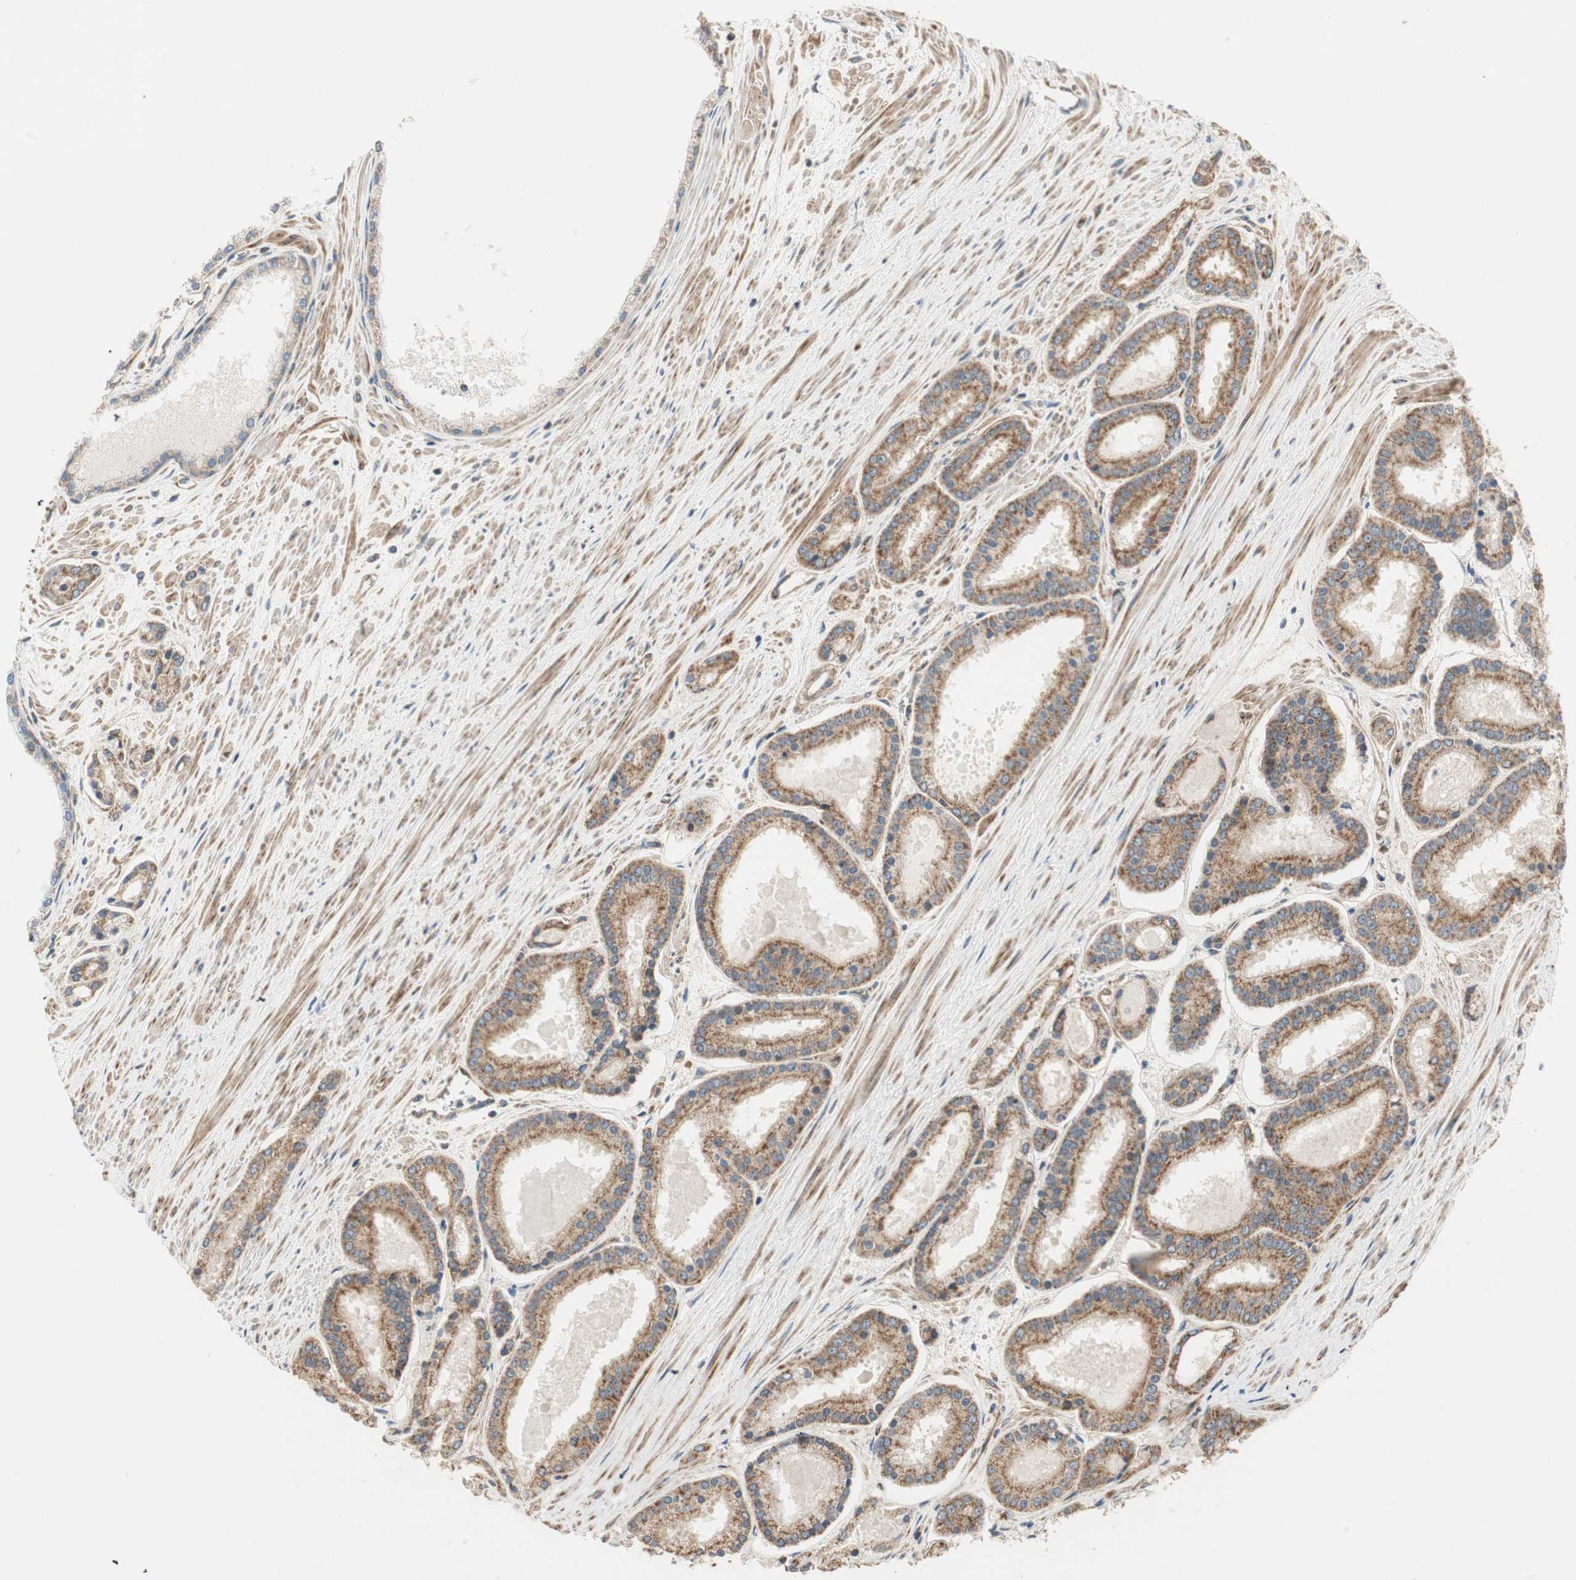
{"staining": {"intensity": "moderate", "quantity": ">75%", "location": "cytoplasmic/membranous"}, "tissue": "prostate cancer", "cell_type": "Tumor cells", "image_type": "cancer", "snomed": [{"axis": "morphology", "description": "Adenocarcinoma, Low grade"}, {"axis": "topography", "description": "Prostate"}], "caption": "This is a photomicrograph of immunohistochemistry (IHC) staining of low-grade adenocarcinoma (prostate), which shows moderate positivity in the cytoplasmic/membranous of tumor cells.", "gene": "CTTNBP2NL", "patient": {"sex": "male", "age": 59}}